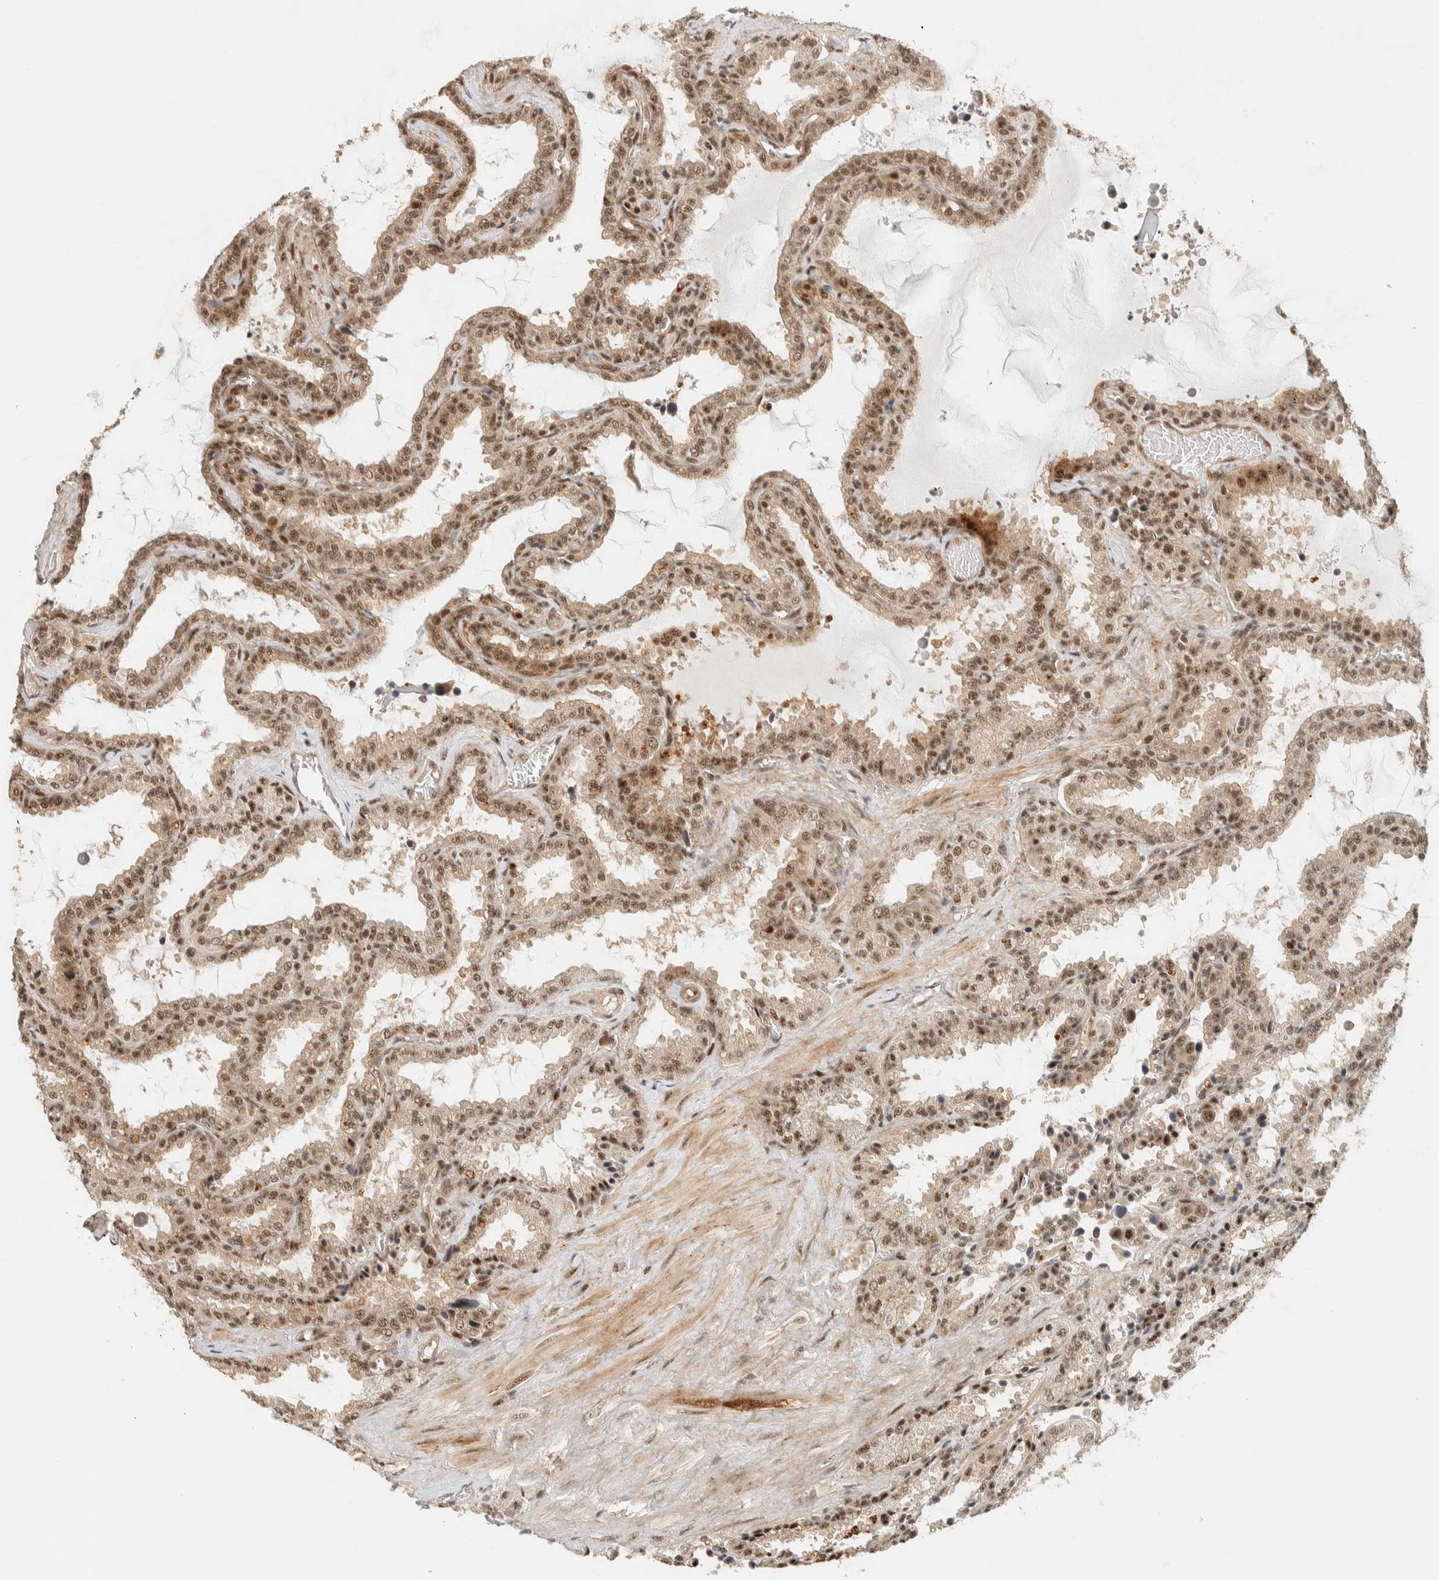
{"staining": {"intensity": "moderate", "quantity": ">75%", "location": "nuclear"}, "tissue": "seminal vesicle", "cell_type": "Glandular cells", "image_type": "normal", "snomed": [{"axis": "morphology", "description": "Normal tissue, NOS"}, {"axis": "topography", "description": "Seminal veicle"}], "caption": "DAB immunohistochemical staining of normal human seminal vesicle demonstrates moderate nuclear protein staining in approximately >75% of glandular cells.", "gene": "SIK1", "patient": {"sex": "male", "age": 46}}